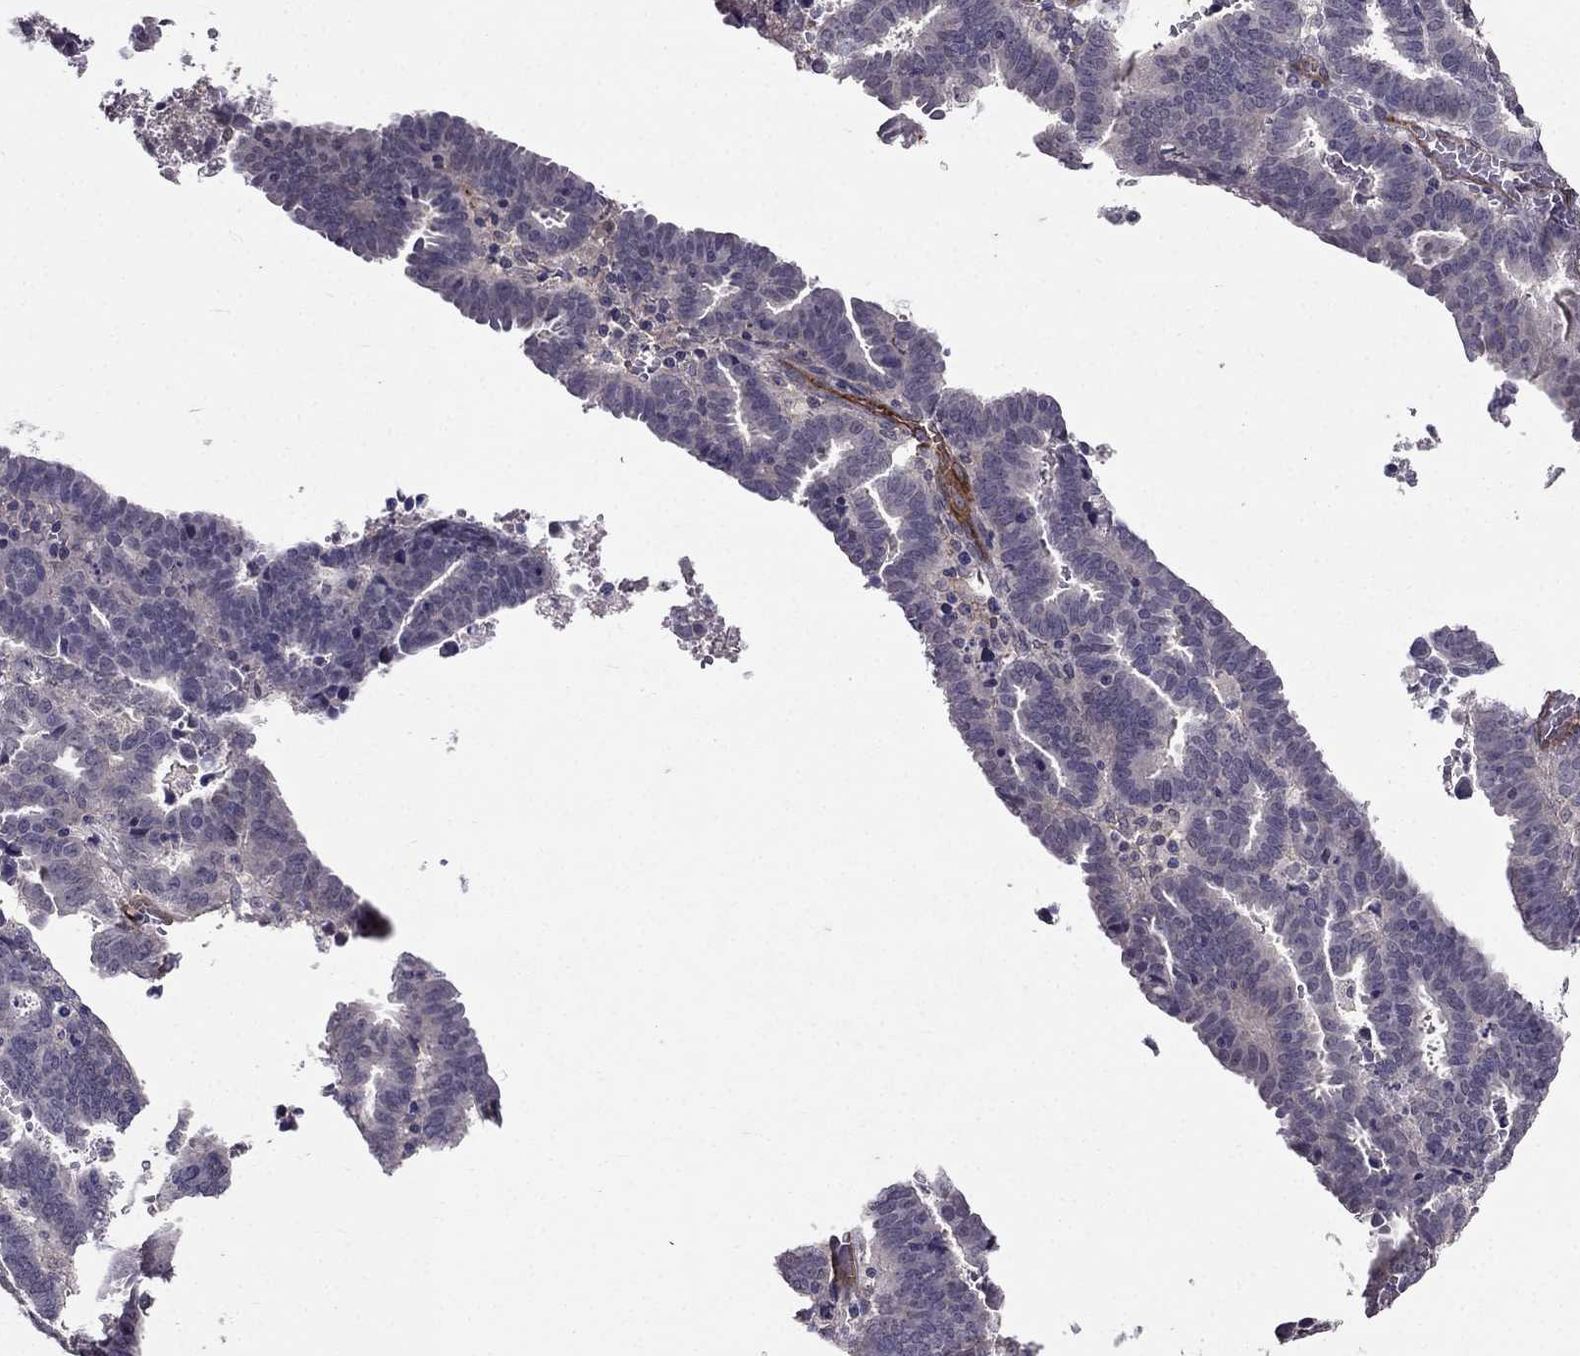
{"staining": {"intensity": "negative", "quantity": "none", "location": "none"}, "tissue": "endometrial cancer", "cell_type": "Tumor cells", "image_type": "cancer", "snomed": [{"axis": "morphology", "description": "Adenocarcinoma, NOS"}, {"axis": "topography", "description": "Uterus"}], "caption": "Immunohistochemistry (IHC) micrograph of human endometrial cancer stained for a protein (brown), which displays no positivity in tumor cells. (Brightfield microscopy of DAB IHC at high magnification).", "gene": "RASIP1", "patient": {"sex": "female", "age": 83}}